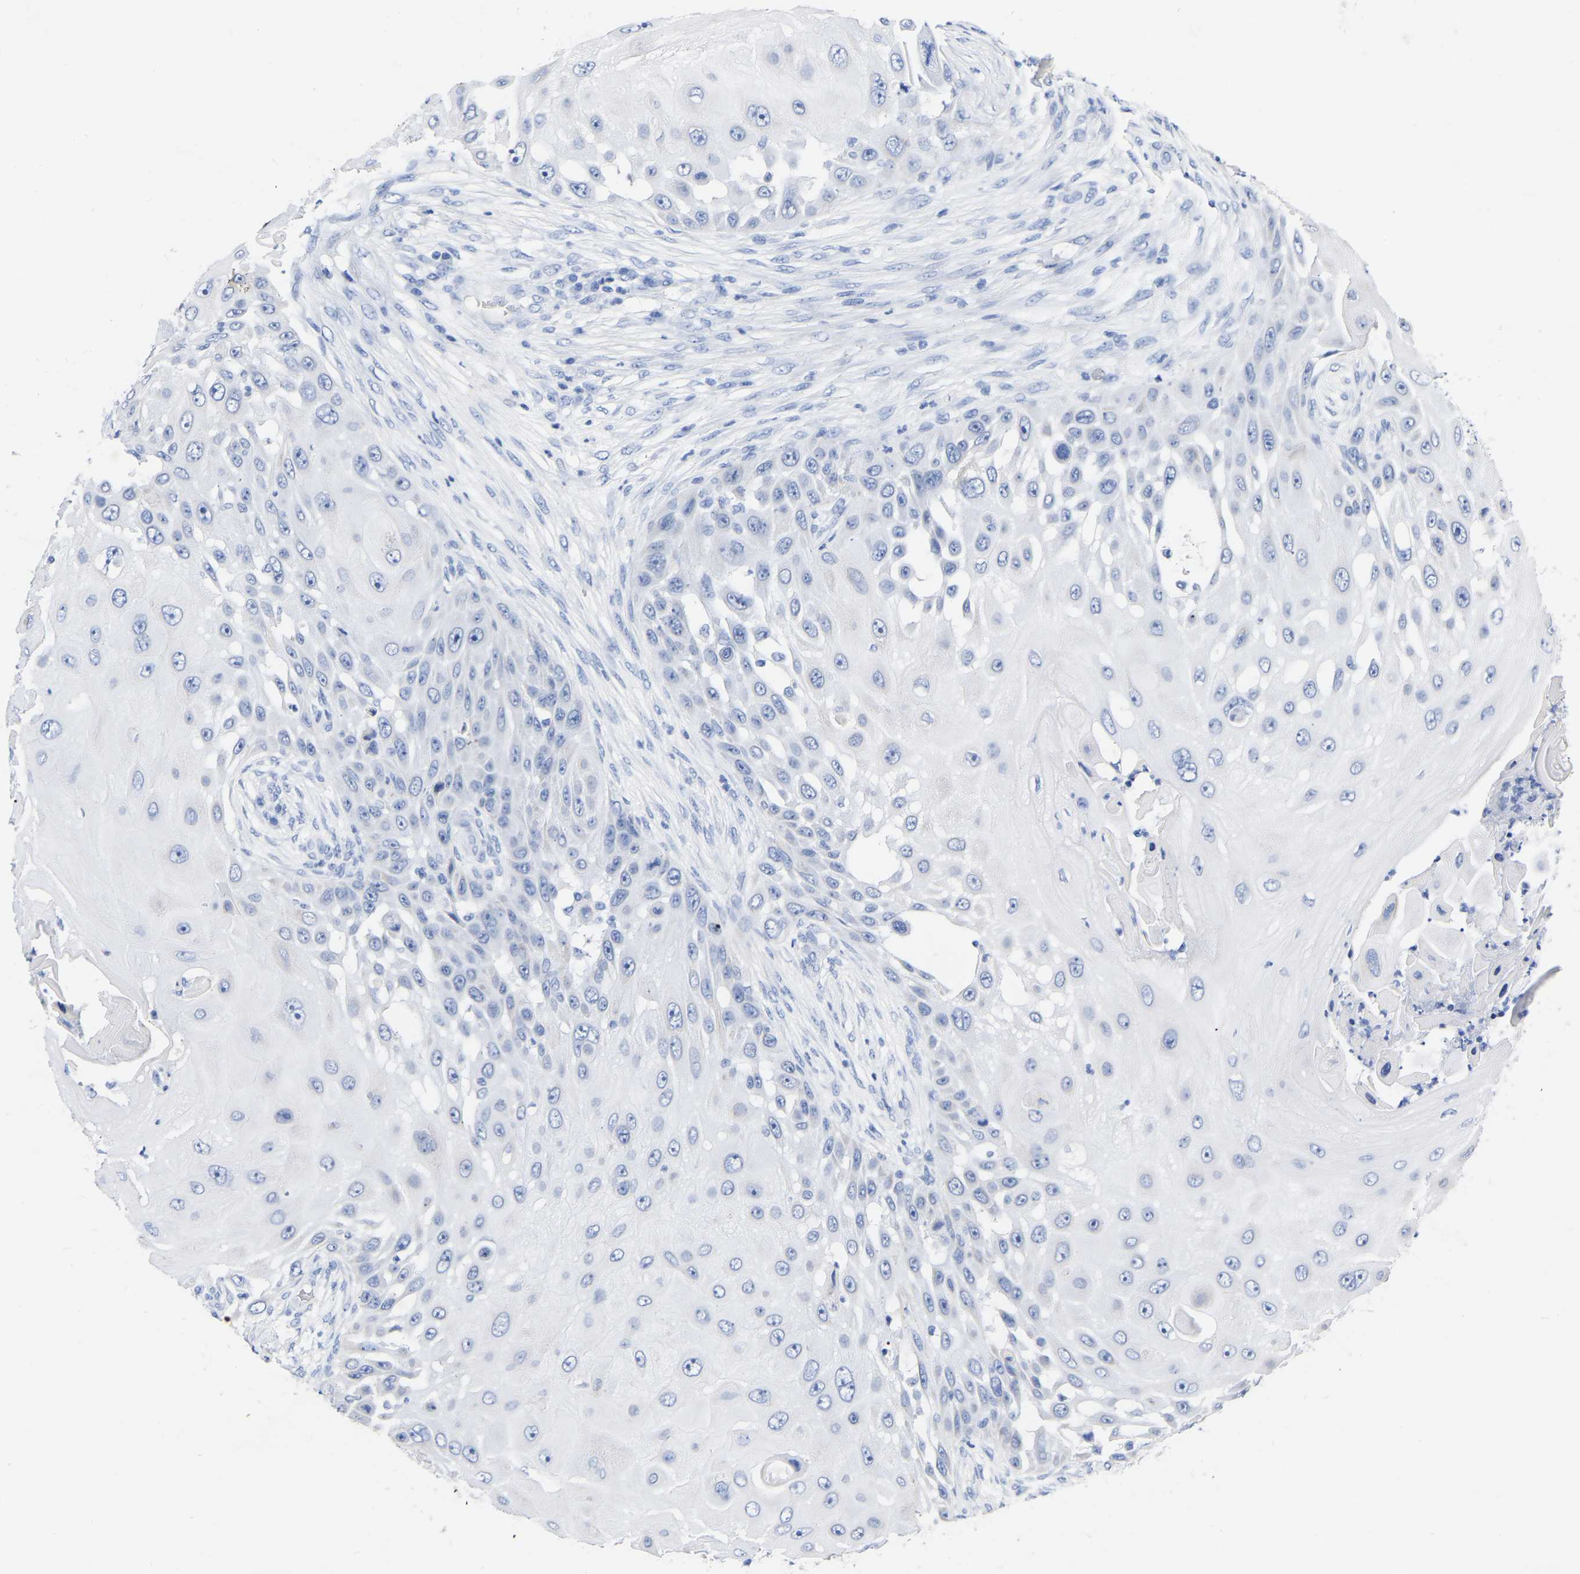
{"staining": {"intensity": "negative", "quantity": "none", "location": "none"}, "tissue": "skin cancer", "cell_type": "Tumor cells", "image_type": "cancer", "snomed": [{"axis": "morphology", "description": "Squamous cell carcinoma, NOS"}, {"axis": "topography", "description": "Skin"}], "caption": "Image shows no significant protein staining in tumor cells of skin squamous cell carcinoma.", "gene": "ZNF629", "patient": {"sex": "female", "age": 44}}